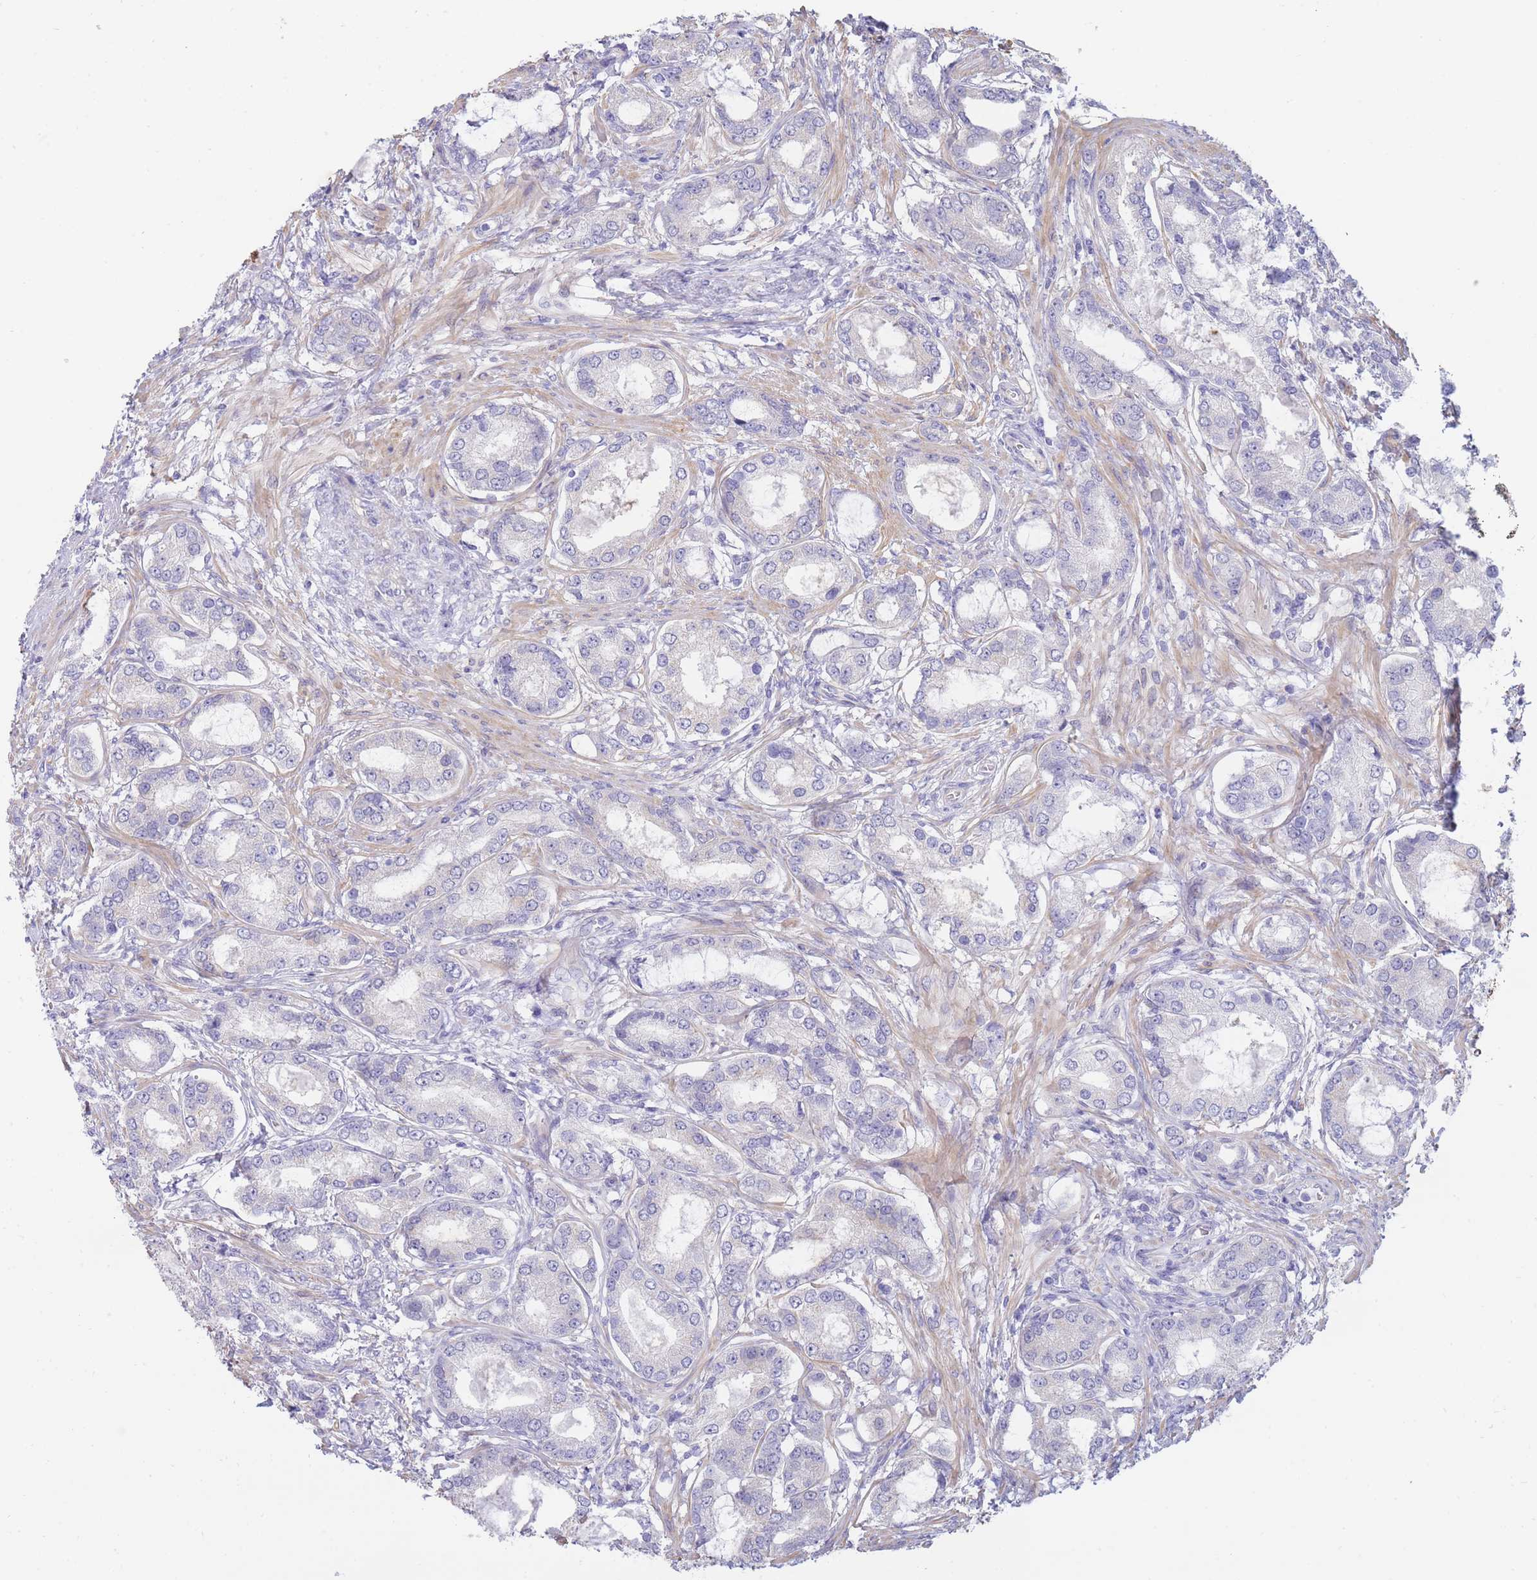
{"staining": {"intensity": "negative", "quantity": "none", "location": "none"}, "tissue": "prostate cancer", "cell_type": "Tumor cells", "image_type": "cancer", "snomed": [{"axis": "morphology", "description": "Adenocarcinoma, High grade"}, {"axis": "topography", "description": "Prostate"}], "caption": "This is an immunohistochemistry histopathology image of prostate high-grade adenocarcinoma. There is no positivity in tumor cells.", "gene": "SUGT1", "patient": {"sex": "male", "age": 69}}